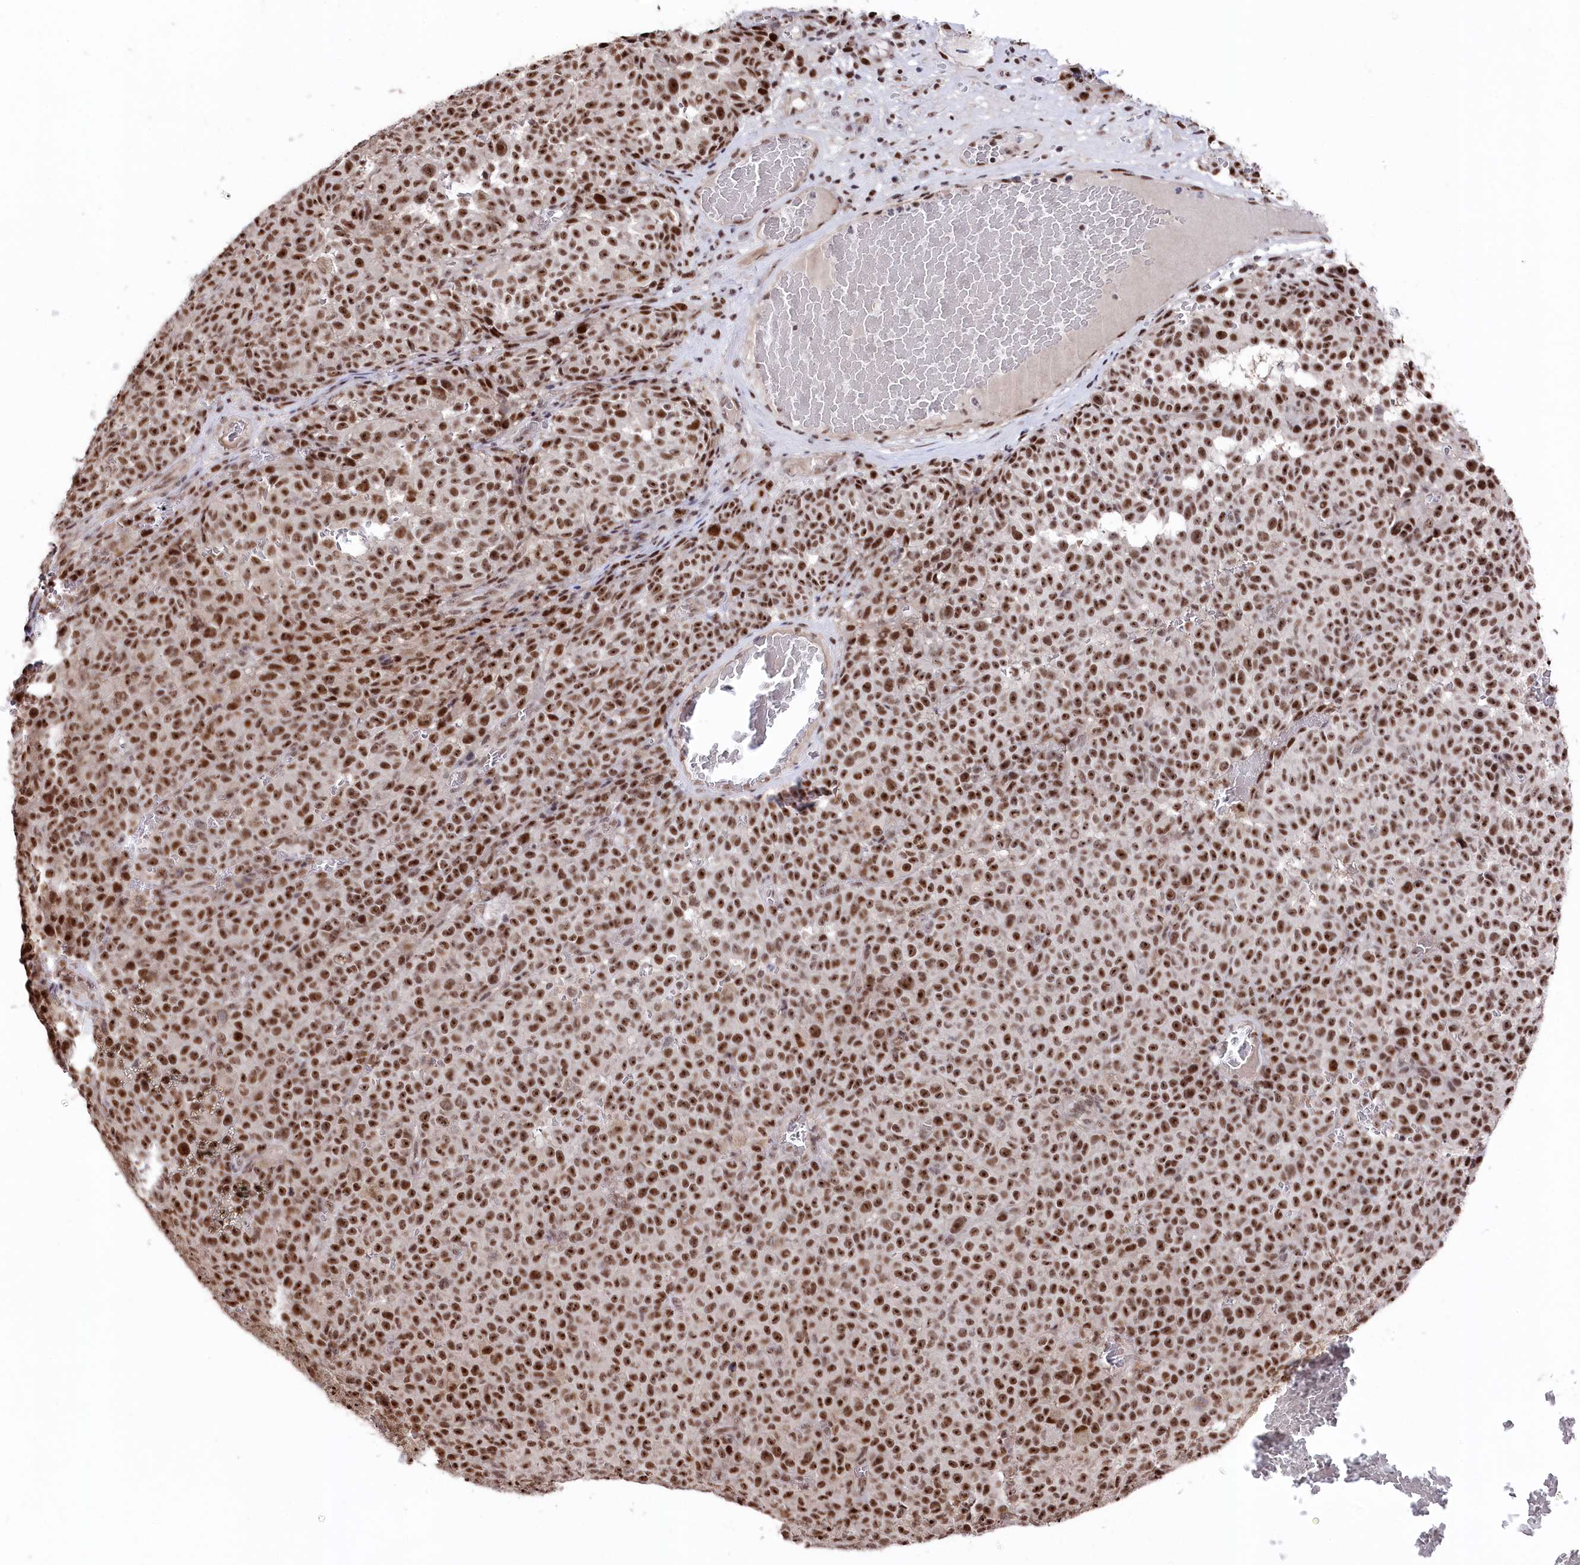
{"staining": {"intensity": "moderate", "quantity": ">75%", "location": "nuclear"}, "tissue": "melanoma", "cell_type": "Tumor cells", "image_type": "cancer", "snomed": [{"axis": "morphology", "description": "Malignant melanoma, NOS"}, {"axis": "topography", "description": "Skin"}], "caption": "High-magnification brightfield microscopy of melanoma stained with DAB (3,3'-diaminobenzidine) (brown) and counterstained with hematoxylin (blue). tumor cells exhibit moderate nuclear staining is identified in about>75% of cells.", "gene": "POLR2H", "patient": {"sex": "female", "age": 82}}